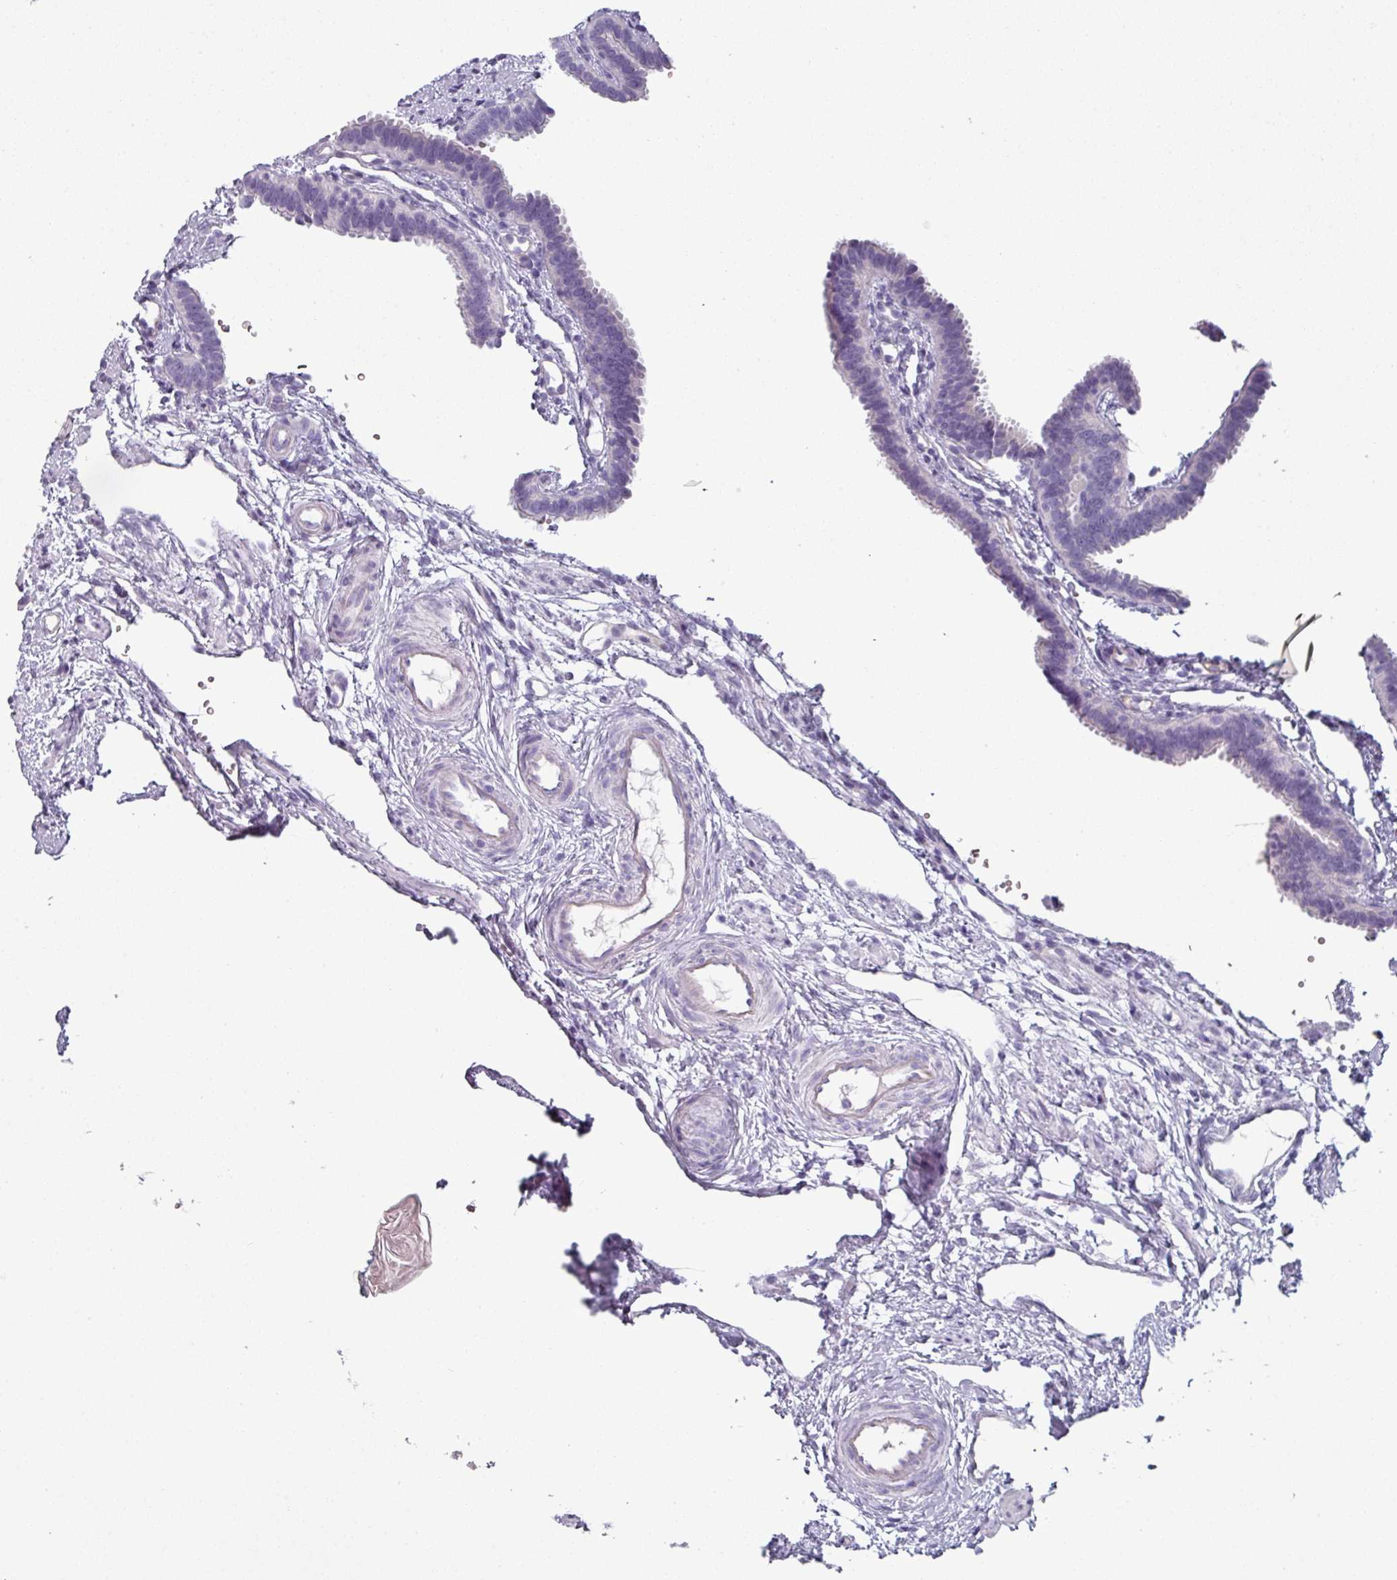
{"staining": {"intensity": "negative", "quantity": "none", "location": "none"}, "tissue": "fallopian tube", "cell_type": "Glandular cells", "image_type": "normal", "snomed": [{"axis": "morphology", "description": "Normal tissue, NOS"}, {"axis": "topography", "description": "Fallopian tube"}], "caption": "Glandular cells are negative for protein expression in normal human fallopian tube. The staining was performed using DAB to visualize the protein expression in brown, while the nuclei were stained in blue with hematoxylin (Magnification: 20x).", "gene": "SLC17A7", "patient": {"sex": "female", "age": 37}}